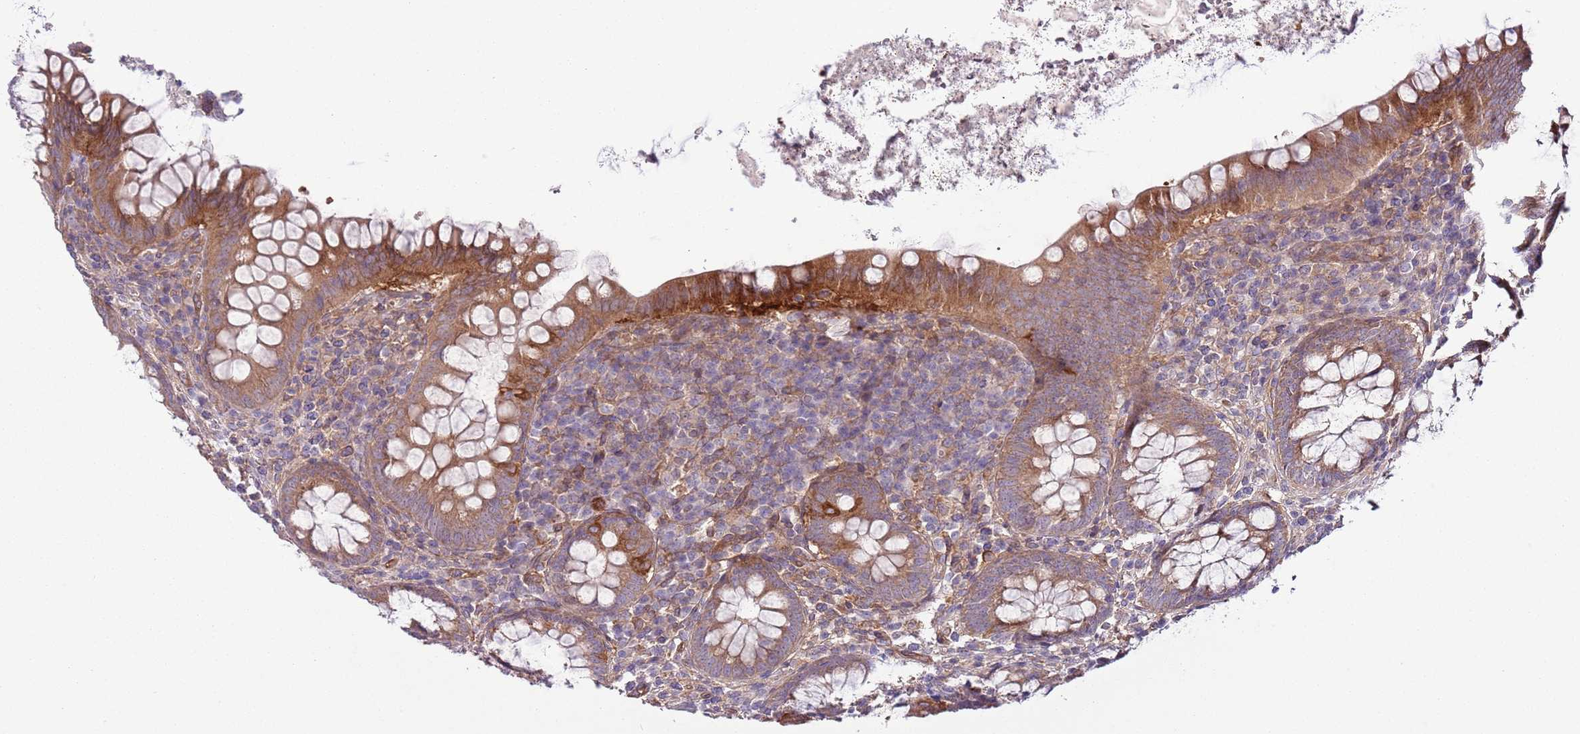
{"staining": {"intensity": "moderate", "quantity": ">75%", "location": "cytoplasmic/membranous"}, "tissue": "appendix", "cell_type": "Glandular cells", "image_type": "normal", "snomed": [{"axis": "morphology", "description": "Normal tissue, NOS"}, {"axis": "topography", "description": "Appendix"}], "caption": "Normal appendix was stained to show a protein in brown. There is medium levels of moderate cytoplasmic/membranous positivity in approximately >75% of glandular cells. (brown staining indicates protein expression, while blue staining denotes nuclei).", "gene": "LPIN2", "patient": {"sex": "female", "age": 33}}